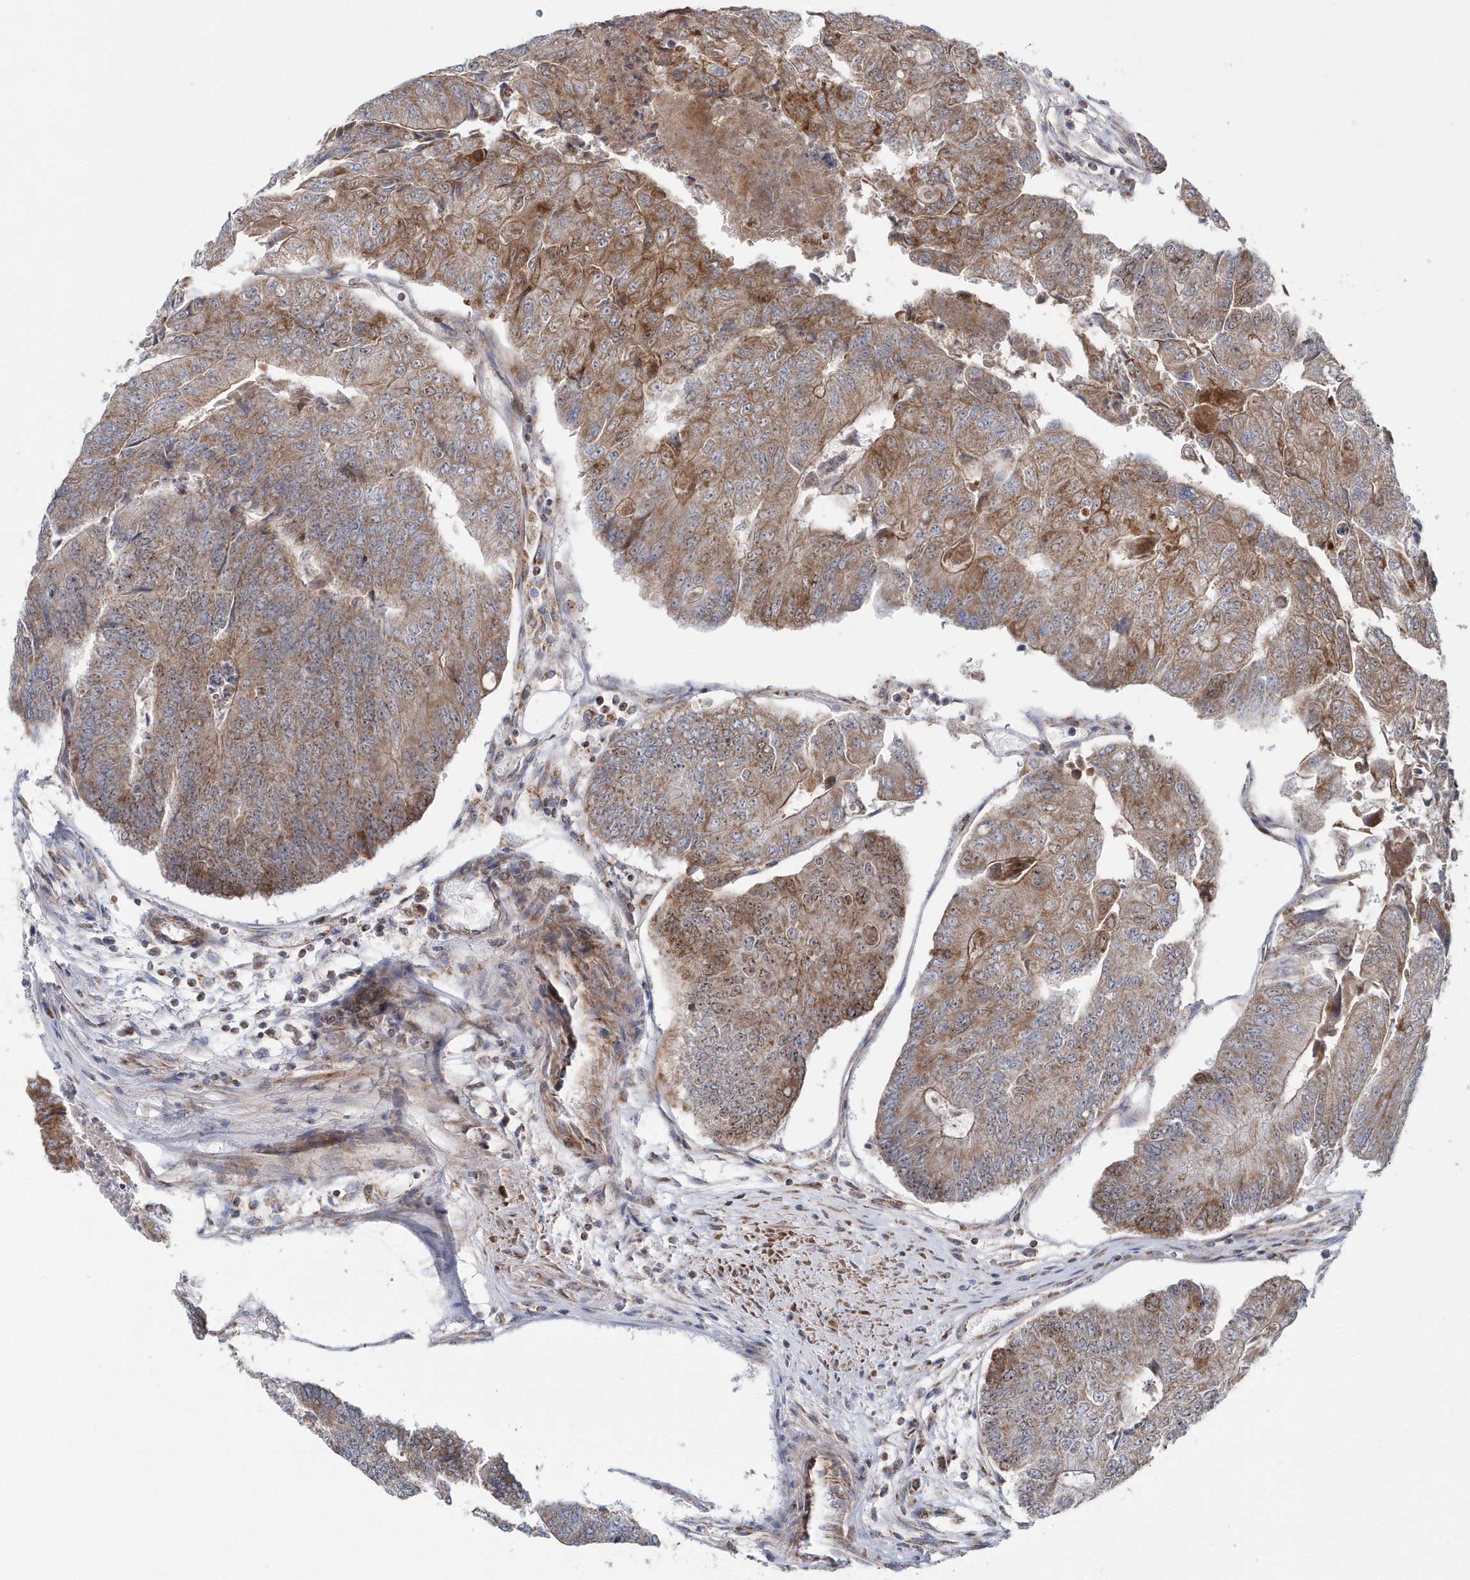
{"staining": {"intensity": "moderate", "quantity": ">75%", "location": "cytoplasmic/membranous"}, "tissue": "colorectal cancer", "cell_type": "Tumor cells", "image_type": "cancer", "snomed": [{"axis": "morphology", "description": "Adenocarcinoma, NOS"}, {"axis": "topography", "description": "Colon"}], "caption": "Tumor cells demonstrate medium levels of moderate cytoplasmic/membranous staining in approximately >75% of cells in human colorectal adenocarcinoma.", "gene": "OPA1", "patient": {"sex": "female", "age": 67}}